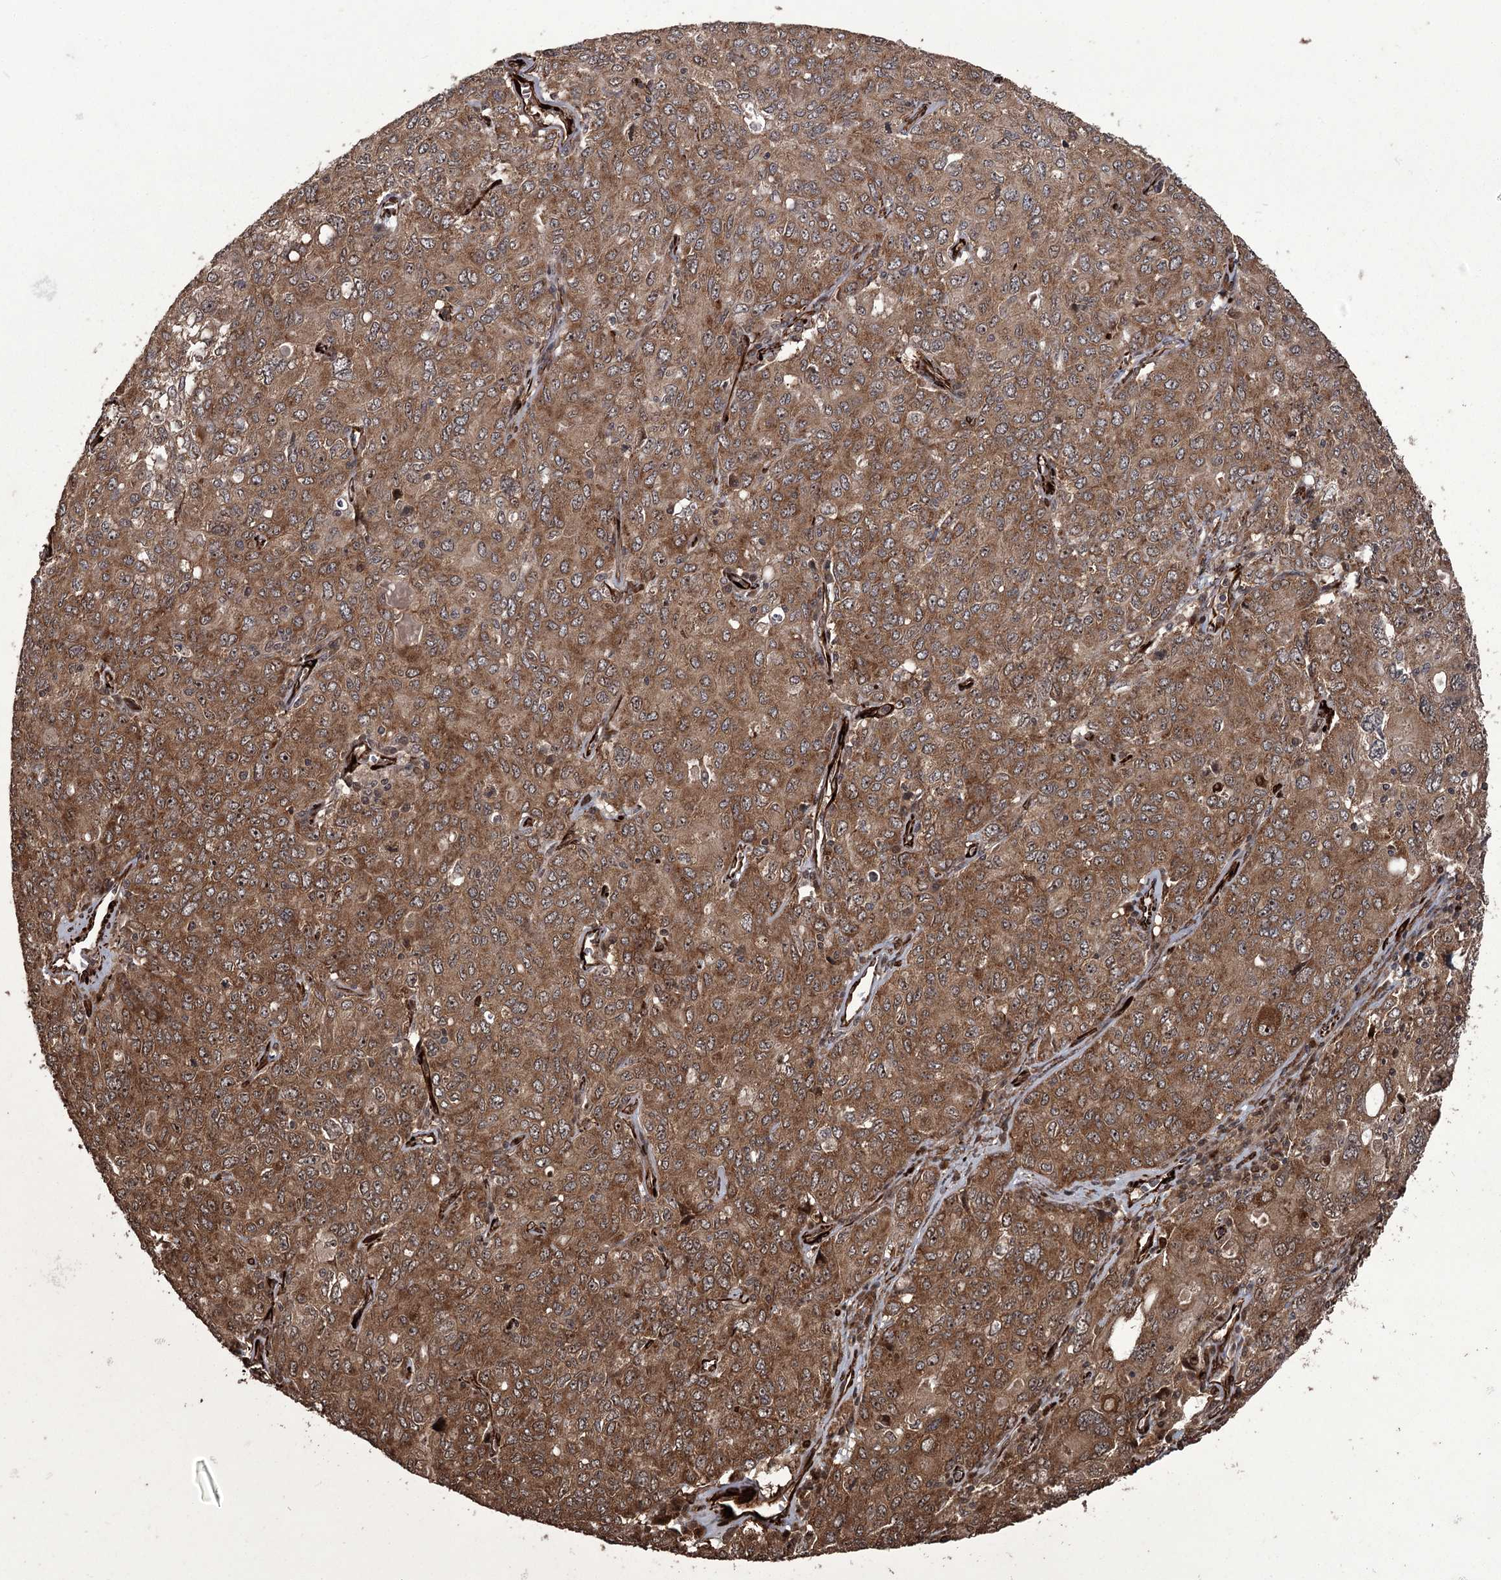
{"staining": {"intensity": "moderate", "quantity": ">75%", "location": "cytoplasmic/membranous"}, "tissue": "ovarian cancer", "cell_type": "Tumor cells", "image_type": "cancer", "snomed": [{"axis": "morphology", "description": "Carcinoma, endometroid"}, {"axis": "topography", "description": "Ovary"}], "caption": "IHC micrograph of neoplastic tissue: human ovarian cancer (endometroid carcinoma) stained using IHC shows medium levels of moderate protein expression localized specifically in the cytoplasmic/membranous of tumor cells, appearing as a cytoplasmic/membranous brown color.", "gene": "RPAP3", "patient": {"sex": "female", "age": 62}}